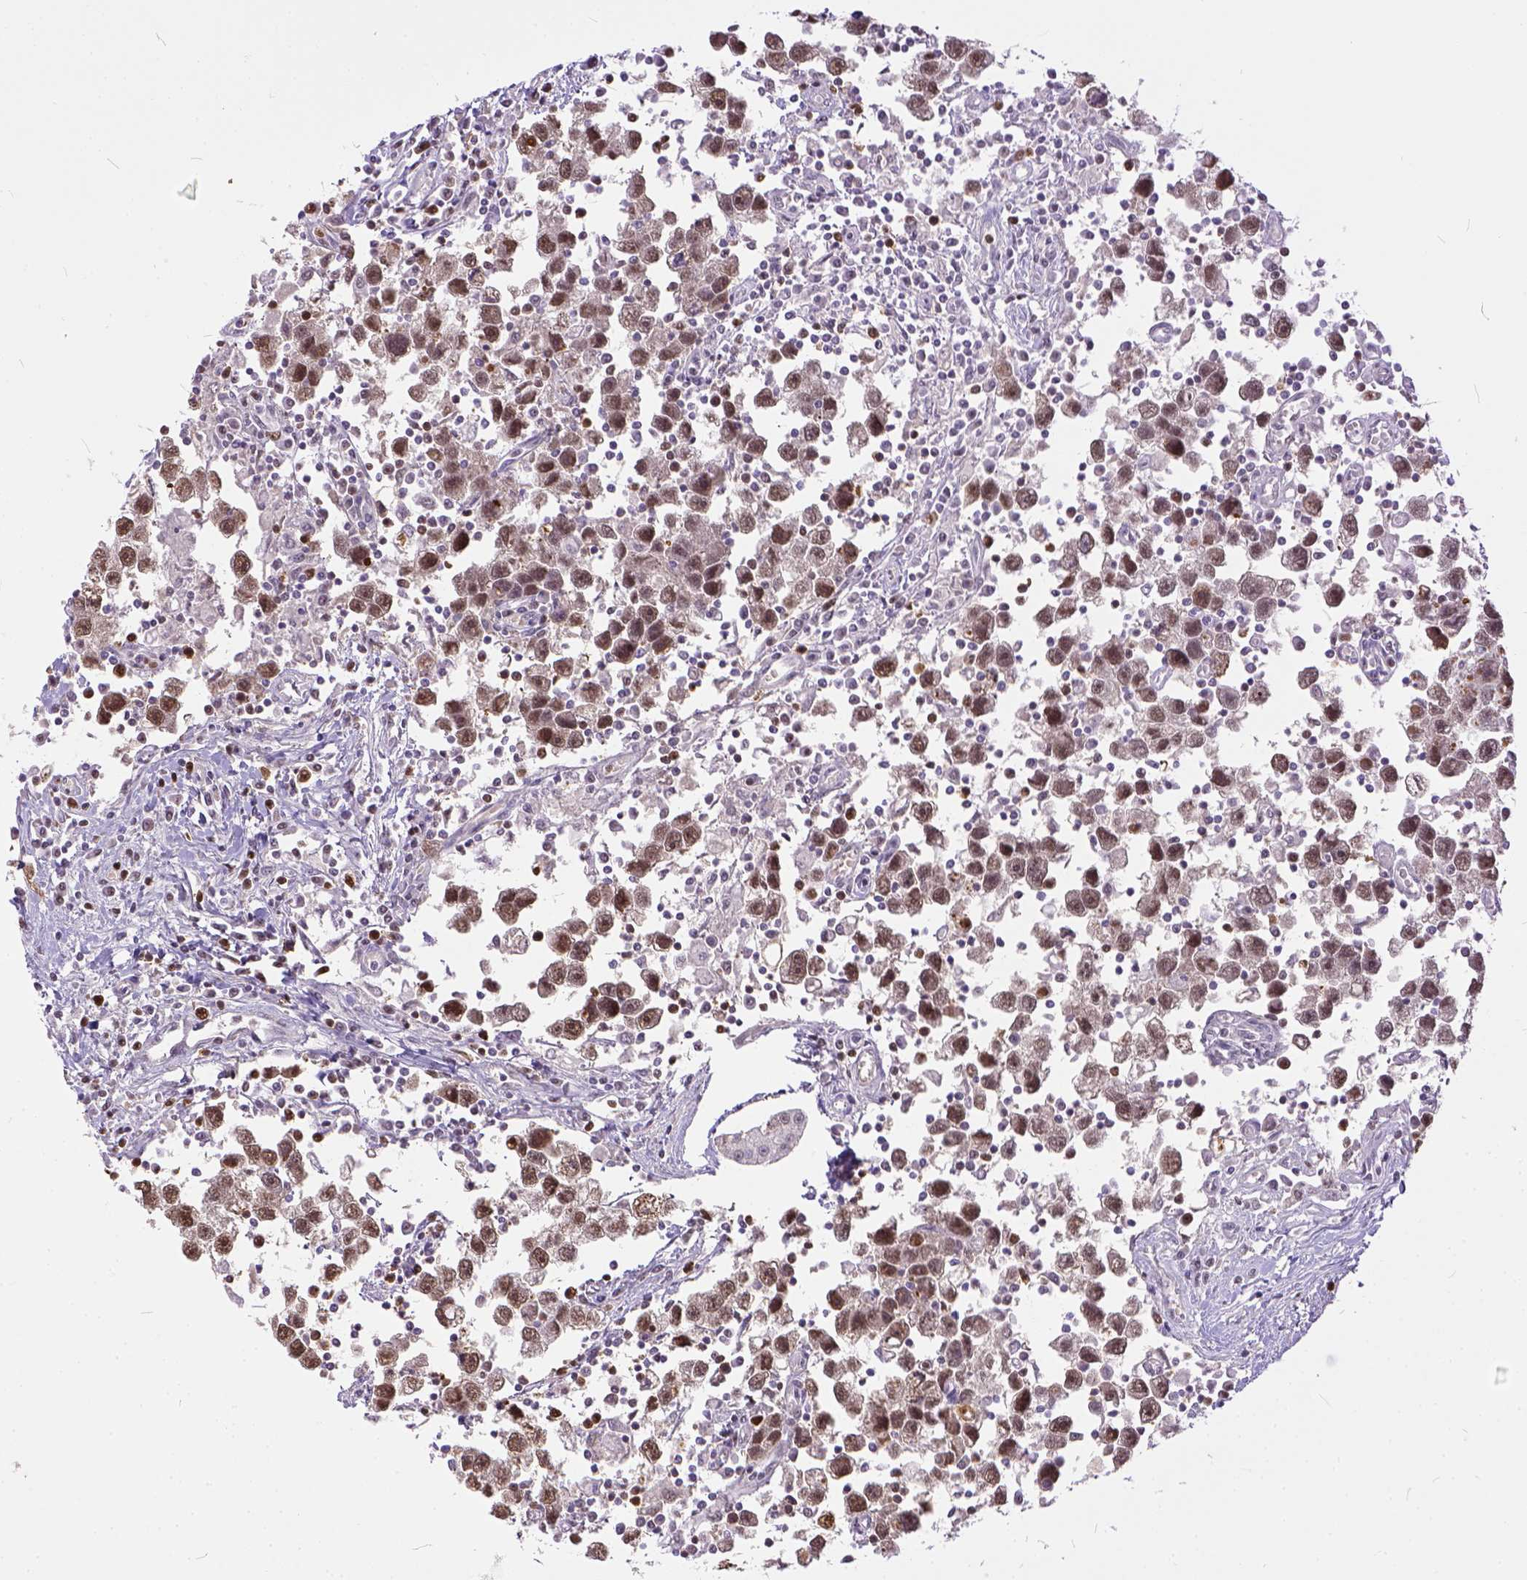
{"staining": {"intensity": "moderate", "quantity": ">75%", "location": "nuclear"}, "tissue": "testis cancer", "cell_type": "Tumor cells", "image_type": "cancer", "snomed": [{"axis": "morphology", "description": "Seminoma, NOS"}, {"axis": "topography", "description": "Testis"}], "caption": "Tumor cells demonstrate medium levels of moderate nuclear staining in about >75% of cells in human testis cancer (seminoma).", "gene": "ERCC1", "patient": {"sex": "male", "age": 30}}